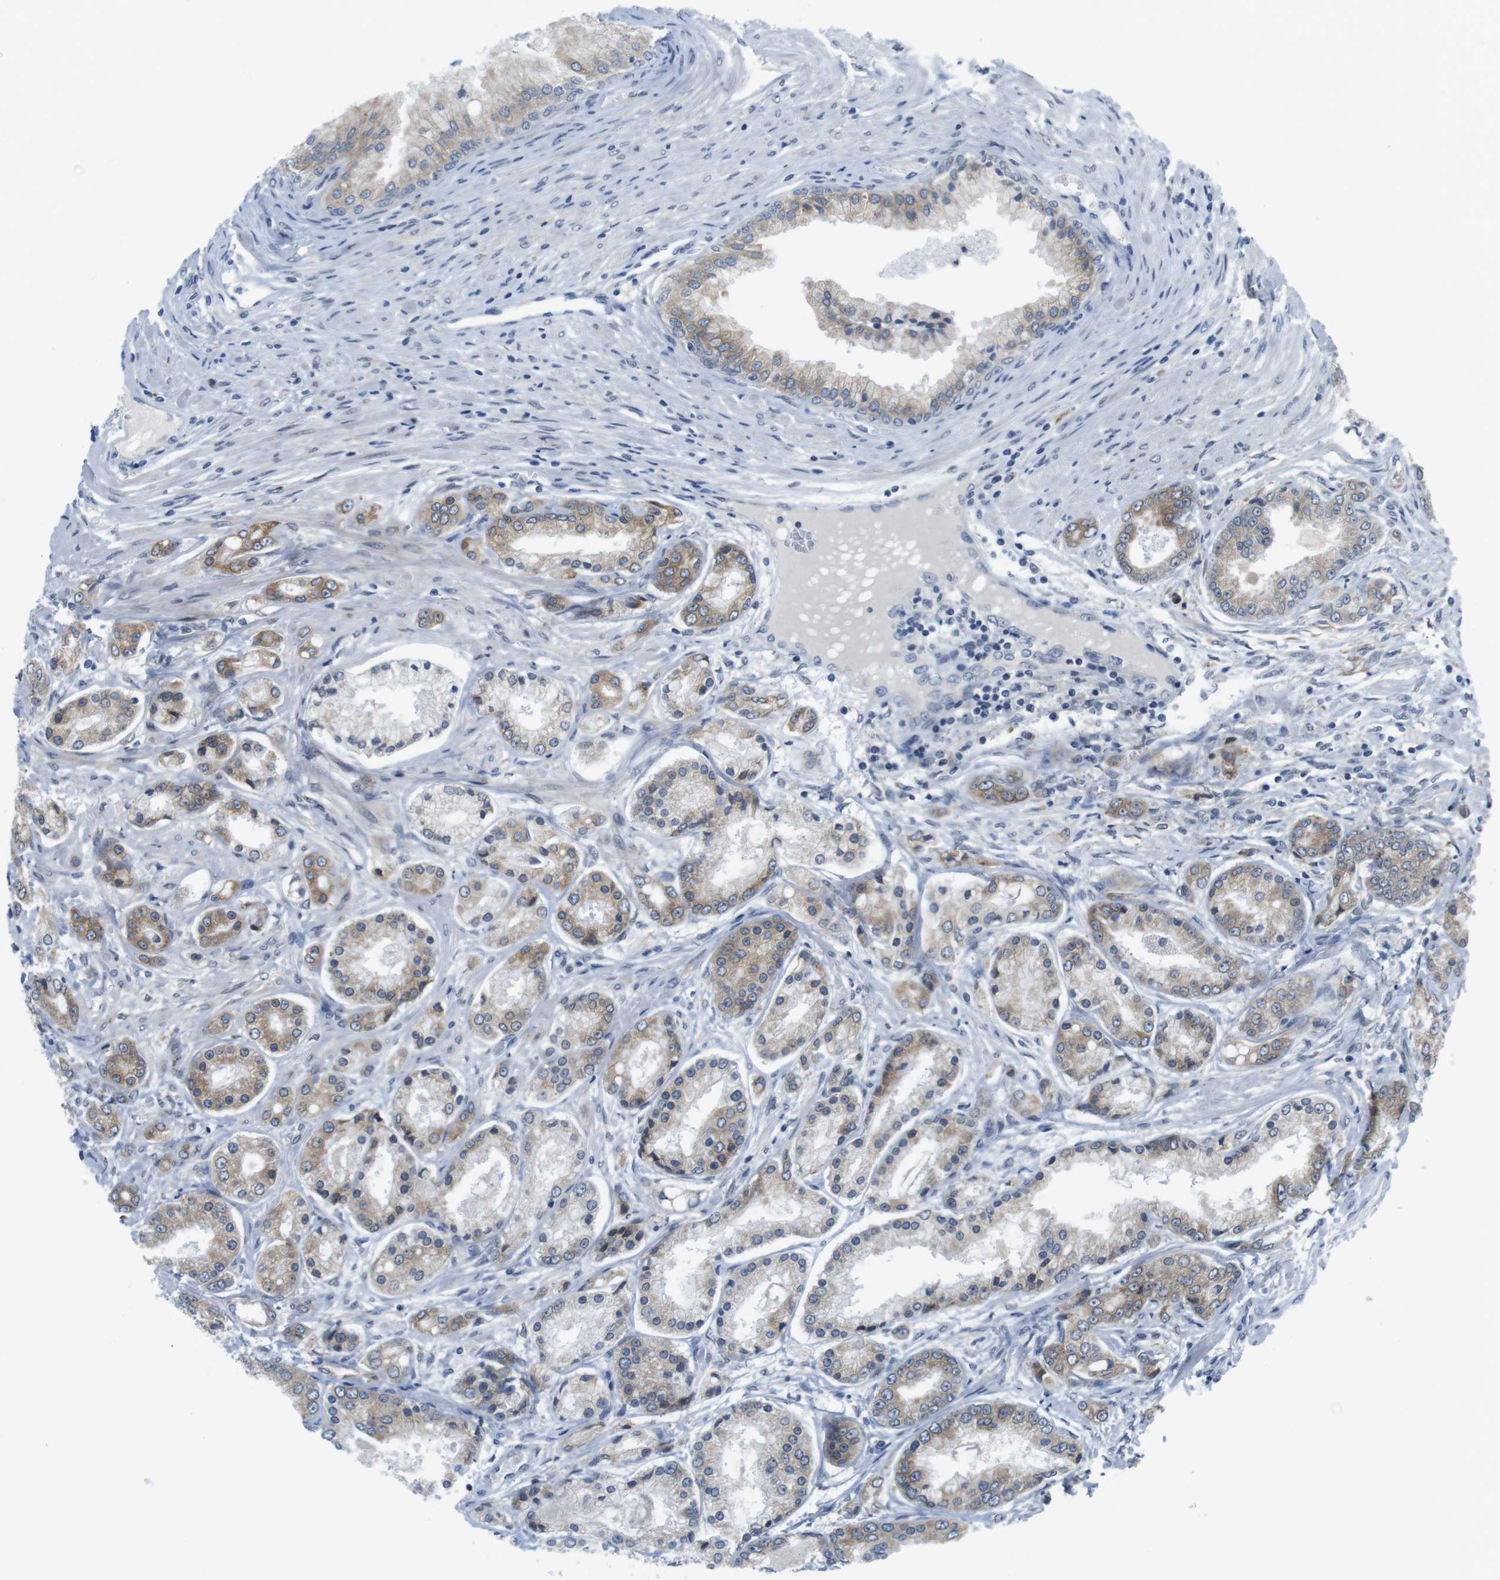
{"staining": {"intensity": "weak", "quantity": "25%-75%", "location": "cytoplasmic/membranous"}, "tissue": "prostate cancer", "cell_type": "Tumor cells", "image_type": "cancer", "snomed": [{"axis": "morphology", "description": "Adenocarcinoma, High grade"}, {"axis": "topography", "description": "Prostate"}], "caption": "Brown immunohistochemical staining in human prostate cancer (high-grade adenocarcinoma) shows weak cytoplasmic/membranous staining in approximately 25%-75% of tumor cells.", "gene": "ERGIC3", "patient": {"sex": "male", "age": 59}}